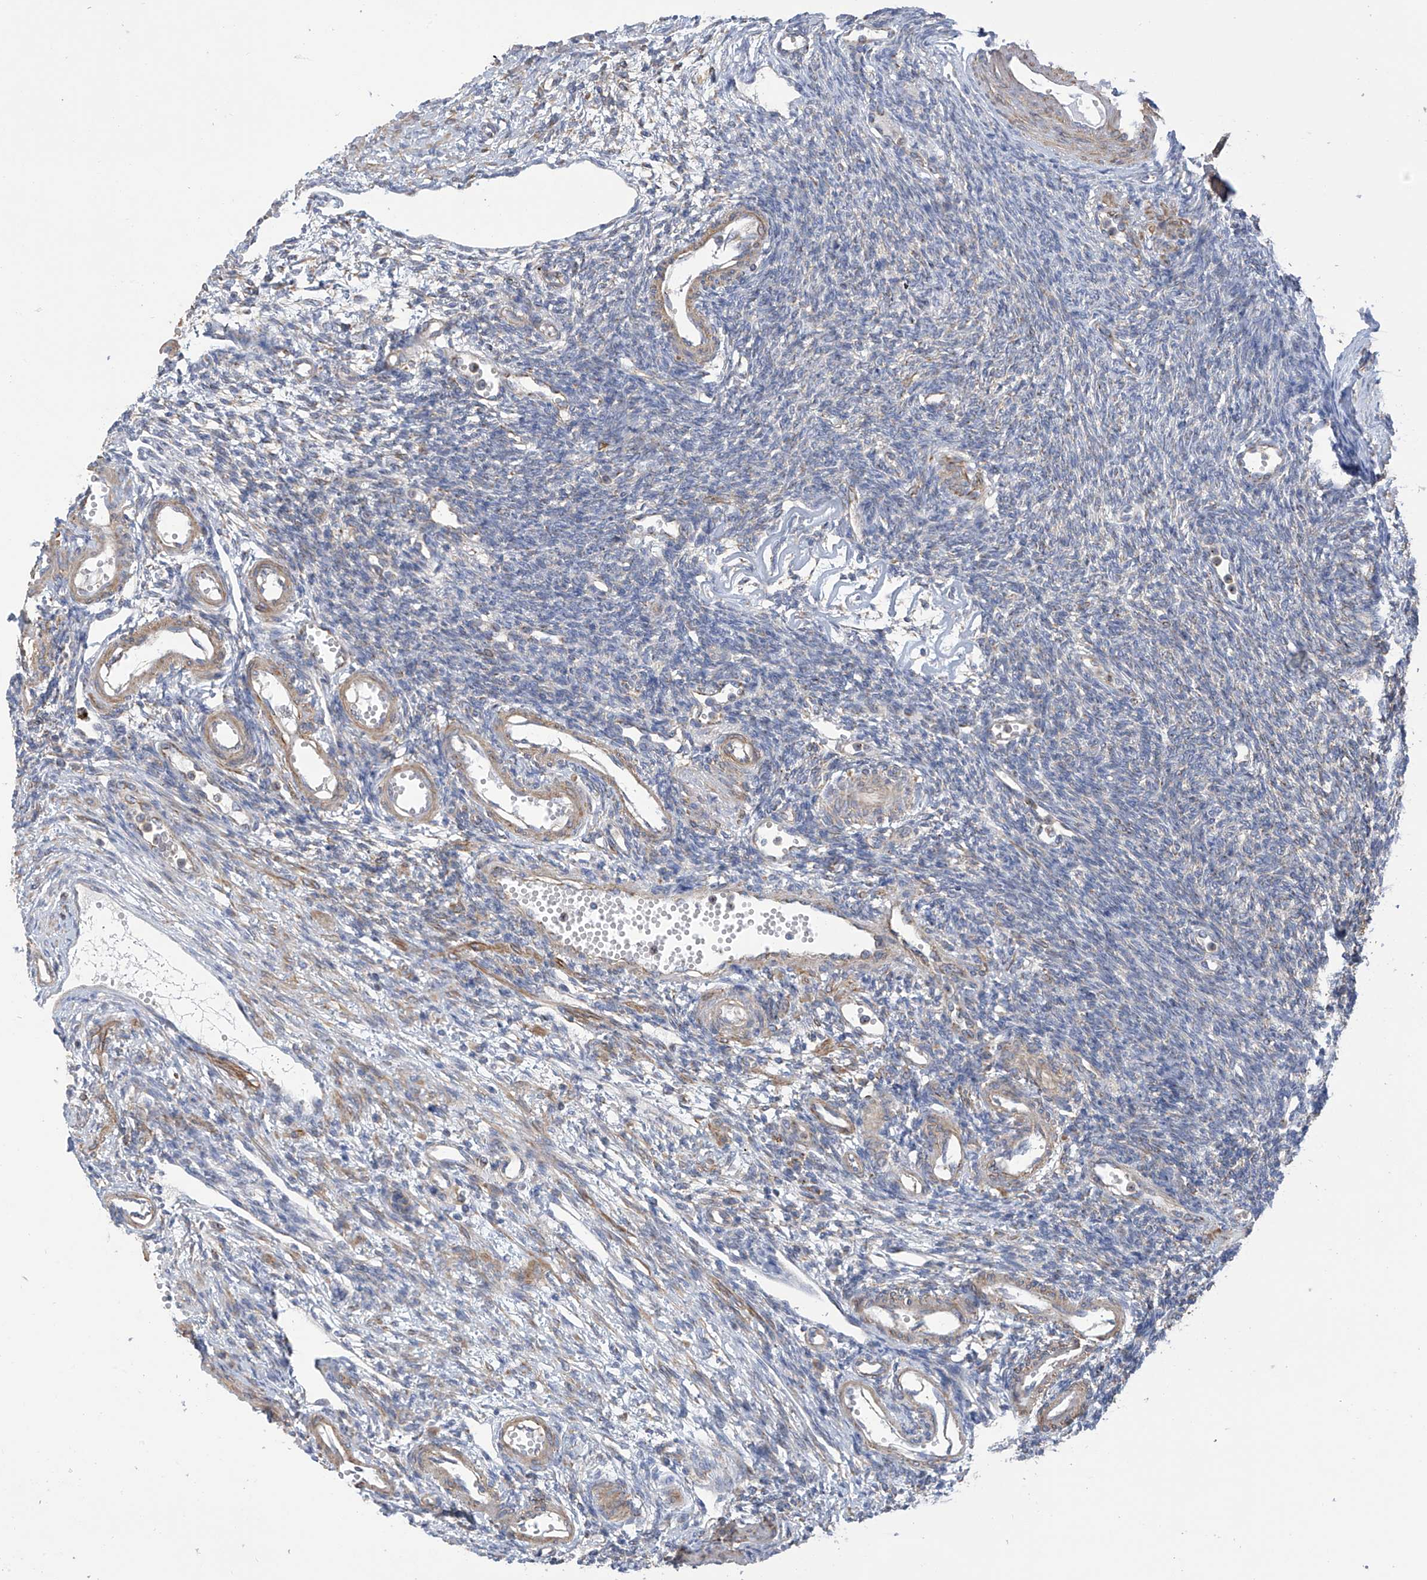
{"staining": {"intensity": "moderate", "quantity": "<25%", "location": "cytoplasmic/membranous"}, "tissue": "ovary", "cell_type": "Ovarian stroma cells", "image_type": "normal", "snomed": [{"axis": "morphology", "description": "Normal tissue, NOS"}, {"axis": "morphology", "description": "Cyst, NOS"}, {"axis": "topography", "description": "Ovary"}], "caption": "Ovary stained with immunohistochemistry (IHC) demonstrates moderate cytoplasmic/membranous positivity in about <25% of ovarian stroma cells.", "gene": "ITM2B", "patient": {"sex": "female", "age": 33}}